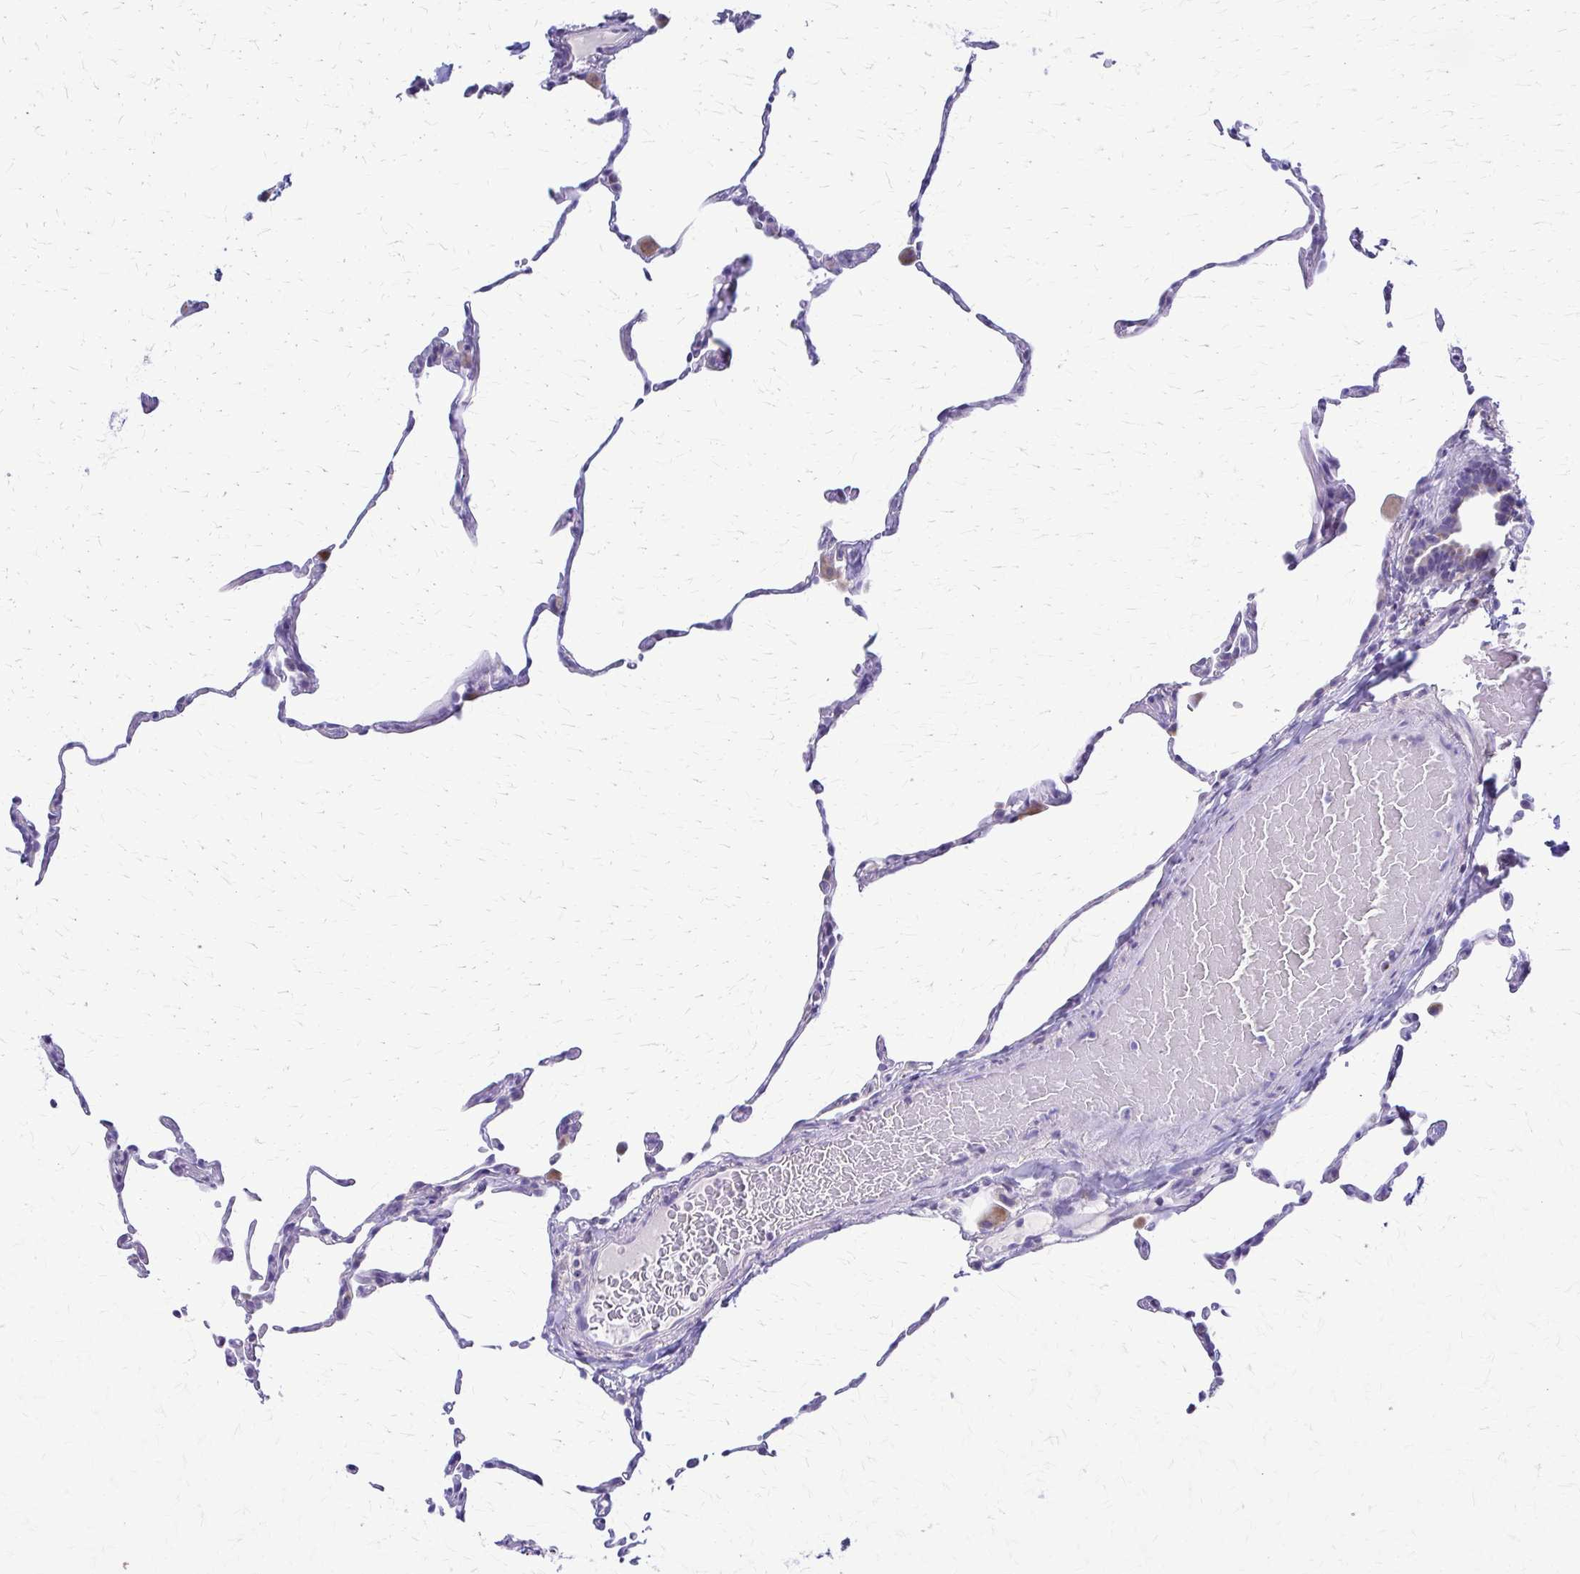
{"staining": {"intensity": "negative", "quantity": "none", "location": "none"}, "tissue": "lung", "cell_type": "Alveolar cells", "image_type": "normal", "snomed": [{"axis": "morphology", "description": "Normal tissue, NOS"}, {"axis": "topography", "description": "Lung"}], "caption": "High power microscopy micrograph of an IHC histopathology image of normal lung, revealing no significant positivity in alveolar cells. (DAB immunohistochemistry, high magnification).", "gene": "SAMD13", "patient": {"sex": "female", "age": 57}}